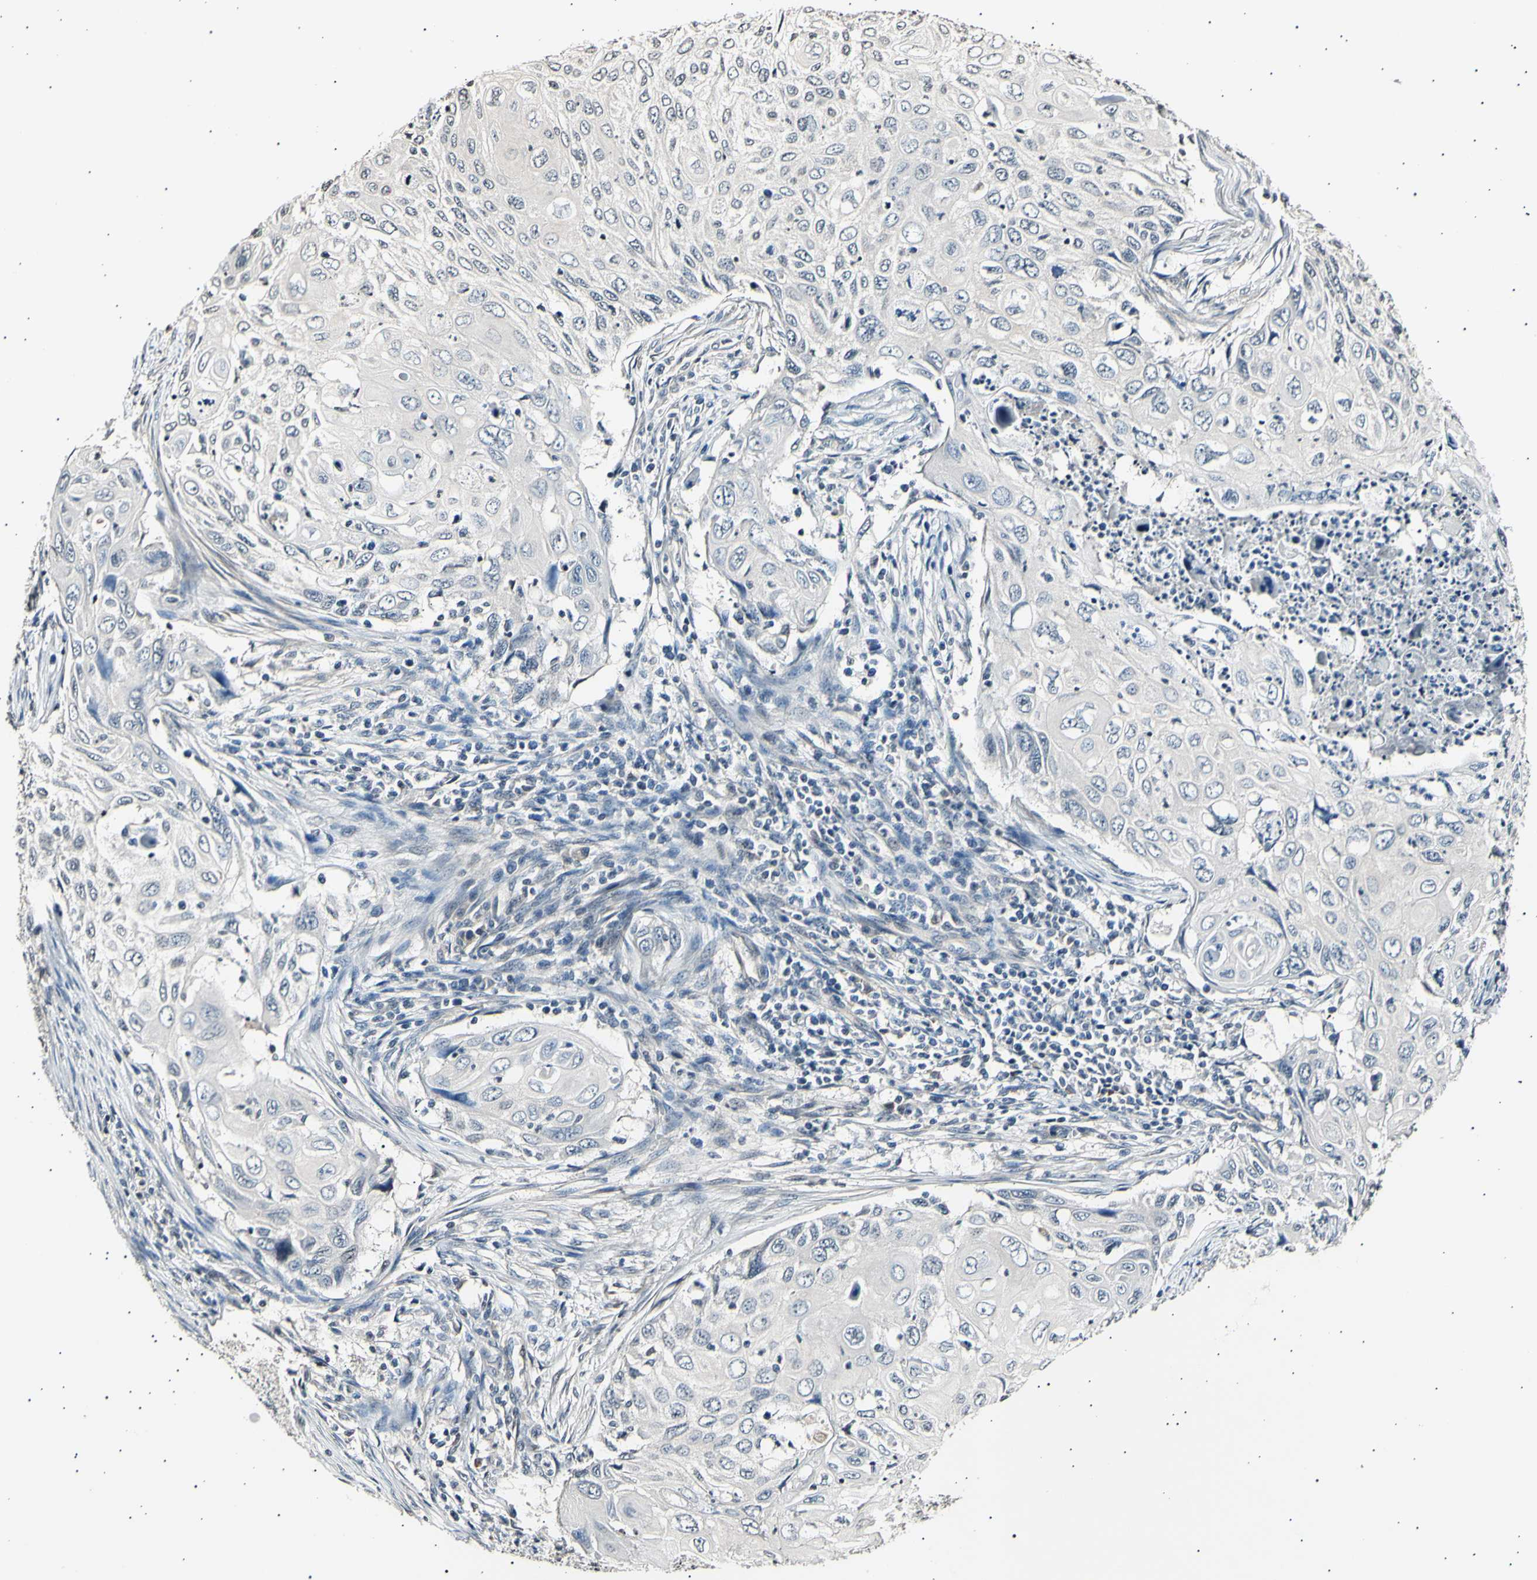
{"staining": {"intensity": "negative", "quantity": "none", "location": "none"}, "tissue": "cervical cancer", "cell_type": "Tumor cells", "image_type": "cancer", "snomed": [{"axis": "morphology", "description": "Squamous cell carcinoma, NOS"}, {"axis": "topography", "description": "Cervix"}], "caption": "IHC image of human cervical squamous cell carcinoma stained for a protein (brown), which demonstrates no staining in tumor cells. The staining is performed using DAB brown chromogen with nuclei counter-stained in using hematoxylin.", "gene": "AK1", "patient": {"sex": "female", "age": 70}}